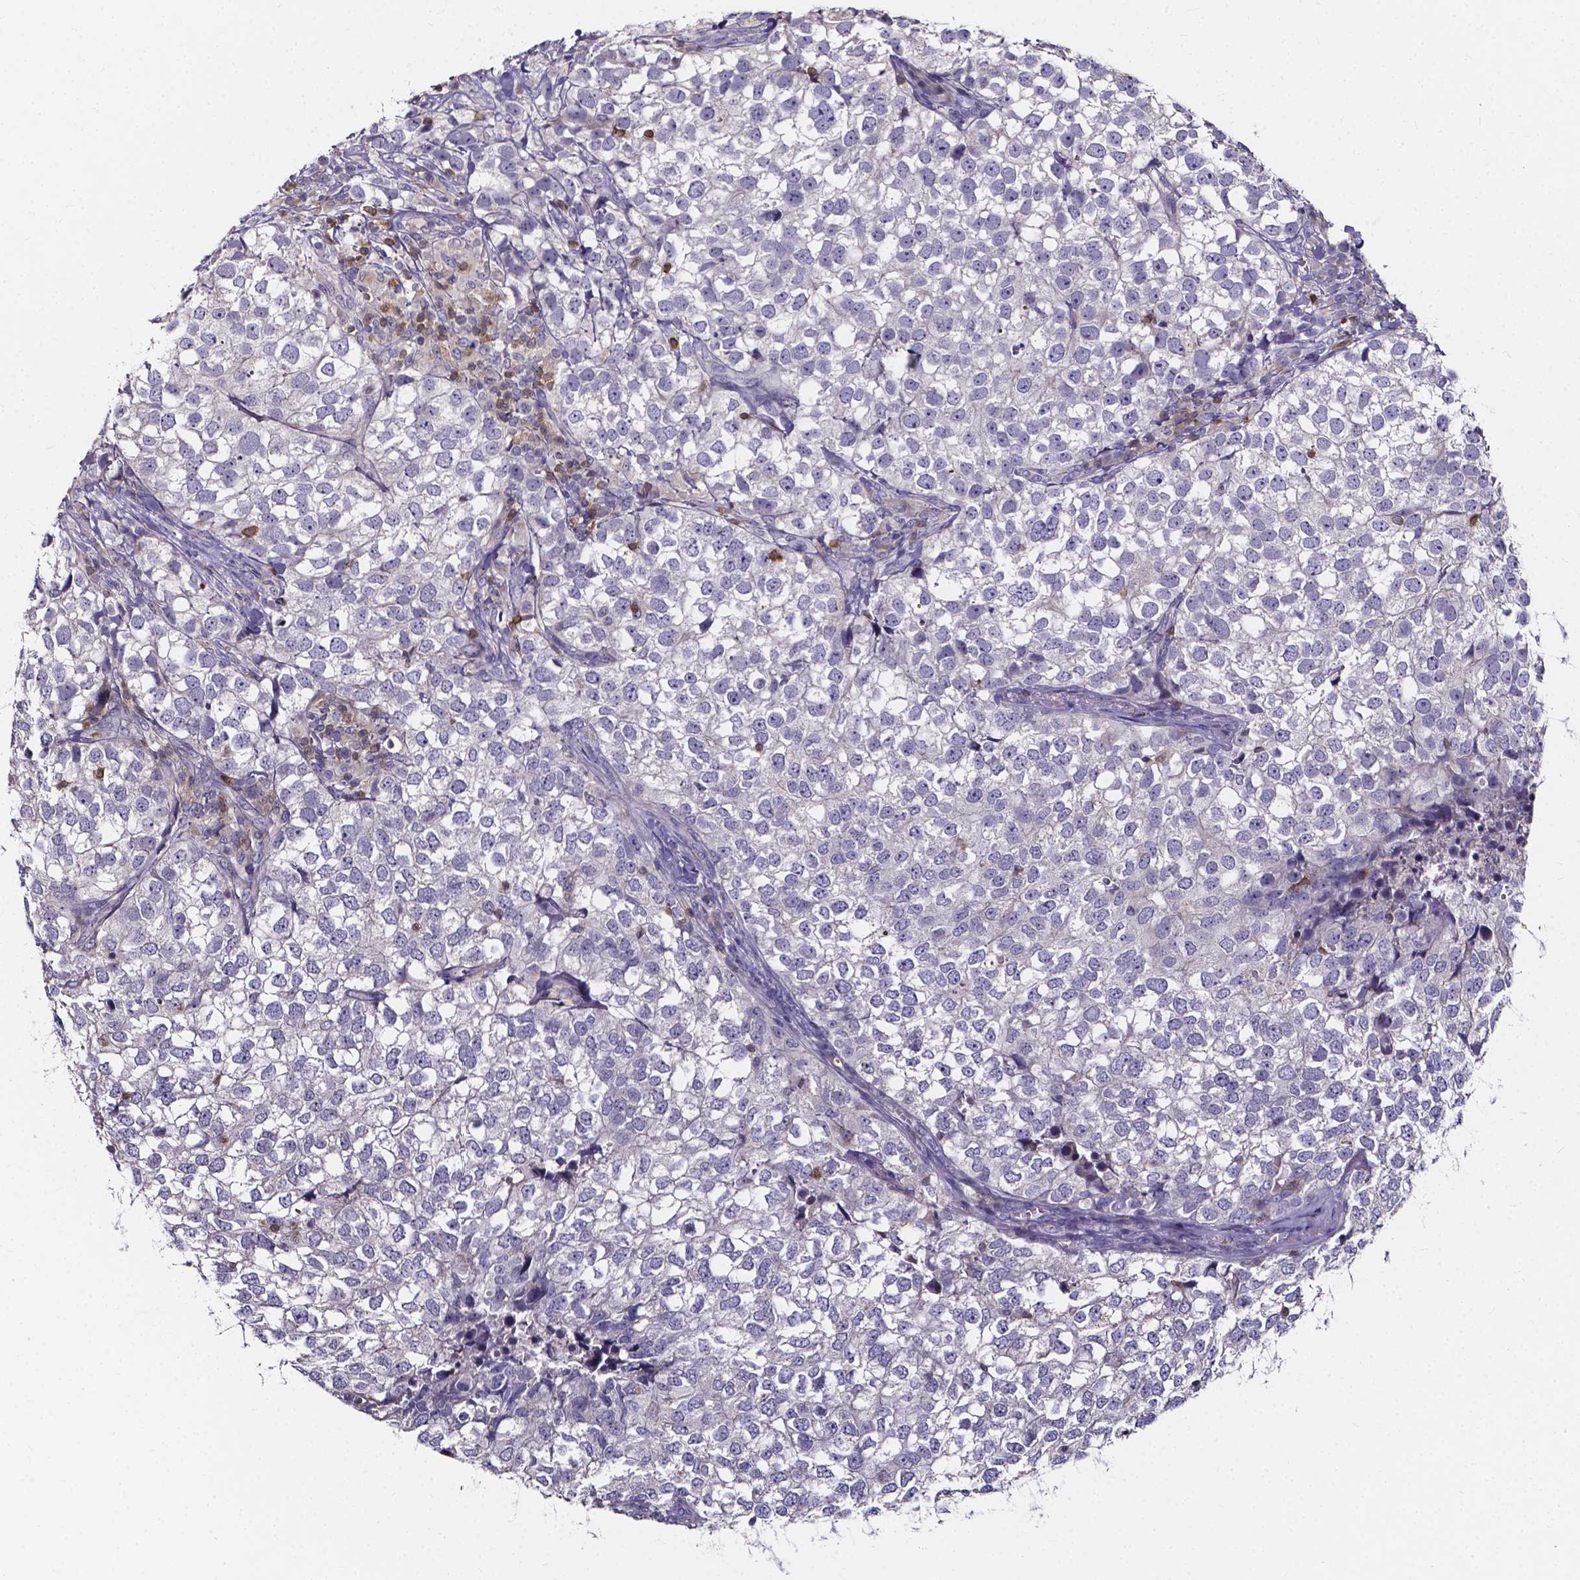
{"staining": {"intensity": "negative", "quantity": "none", "location": "none"}, "tissue": "breast cancer", "cell_type": "Tumor cells", "image_type": "cancer", "snomed": [{"axis": "morphology", "description": "Duct carcinoma"}, {"axis": "topography", "description": "Breast"}], "caption": "Tumor cells are negative for protein expression in human breast cancer (intraductal carcinoma).", "gene": "THEMIS", "patient": {"sex": "female", "age": 30}}